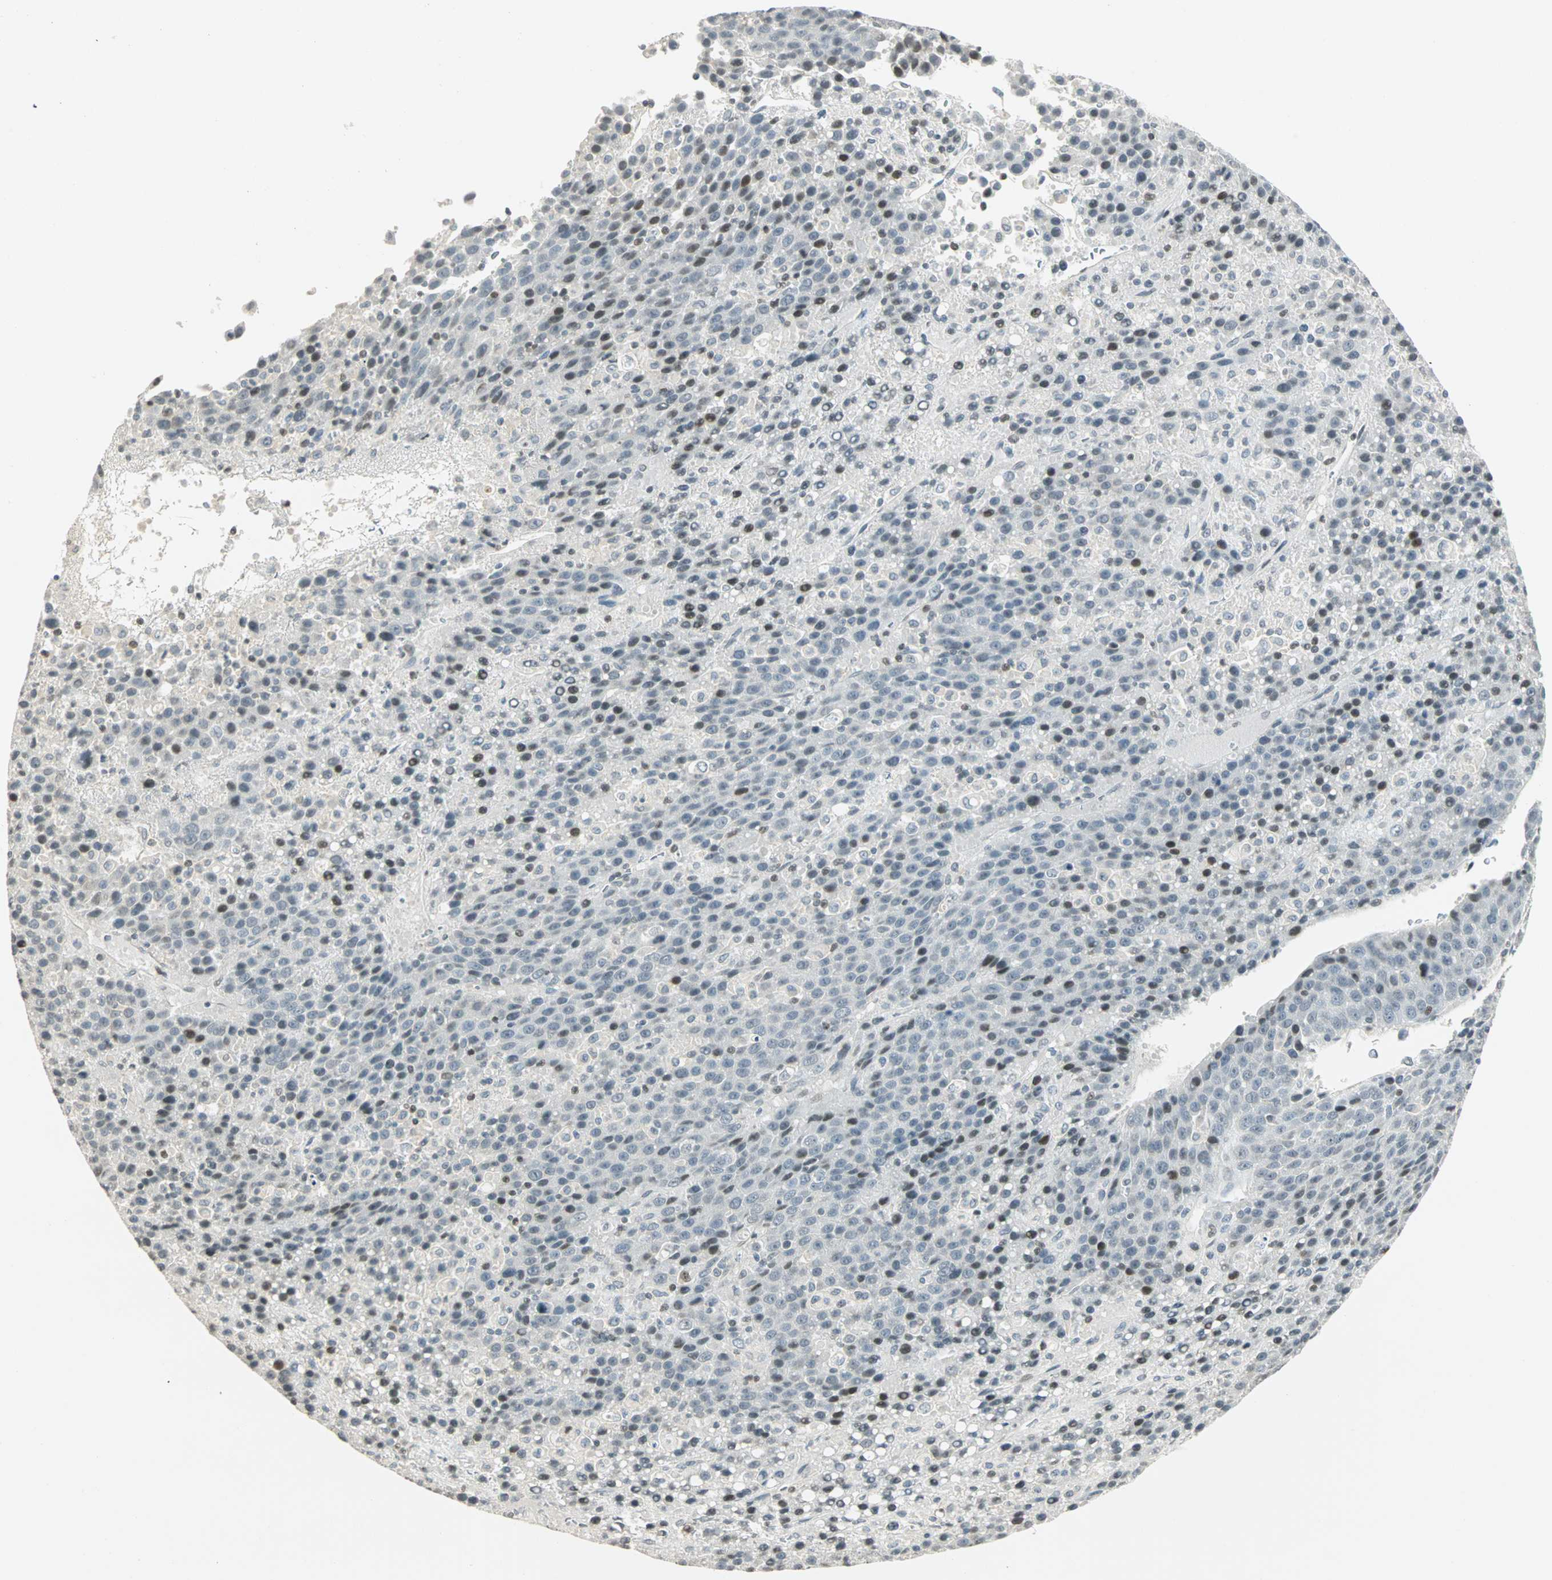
{"staining": {"intensity": "weak", "quantity": "<25%", "location": "nuclear"}, "tissue": "liver cancer", "cell_type": "Tumor cells", "image_type": "cancer", "snomed": [{"axis": "morphology", "description": "Carcinoma, Hepatocellular, NOS"}, {"axis": "topography", "description": "Liver"}], "caption": "Photomicrograph shows no protein staining in tumor cells of hepatocellular carcinoma (liver) tissue.", "gene": "SMAD3", "patient": {"sex": "female", "age": 53}}